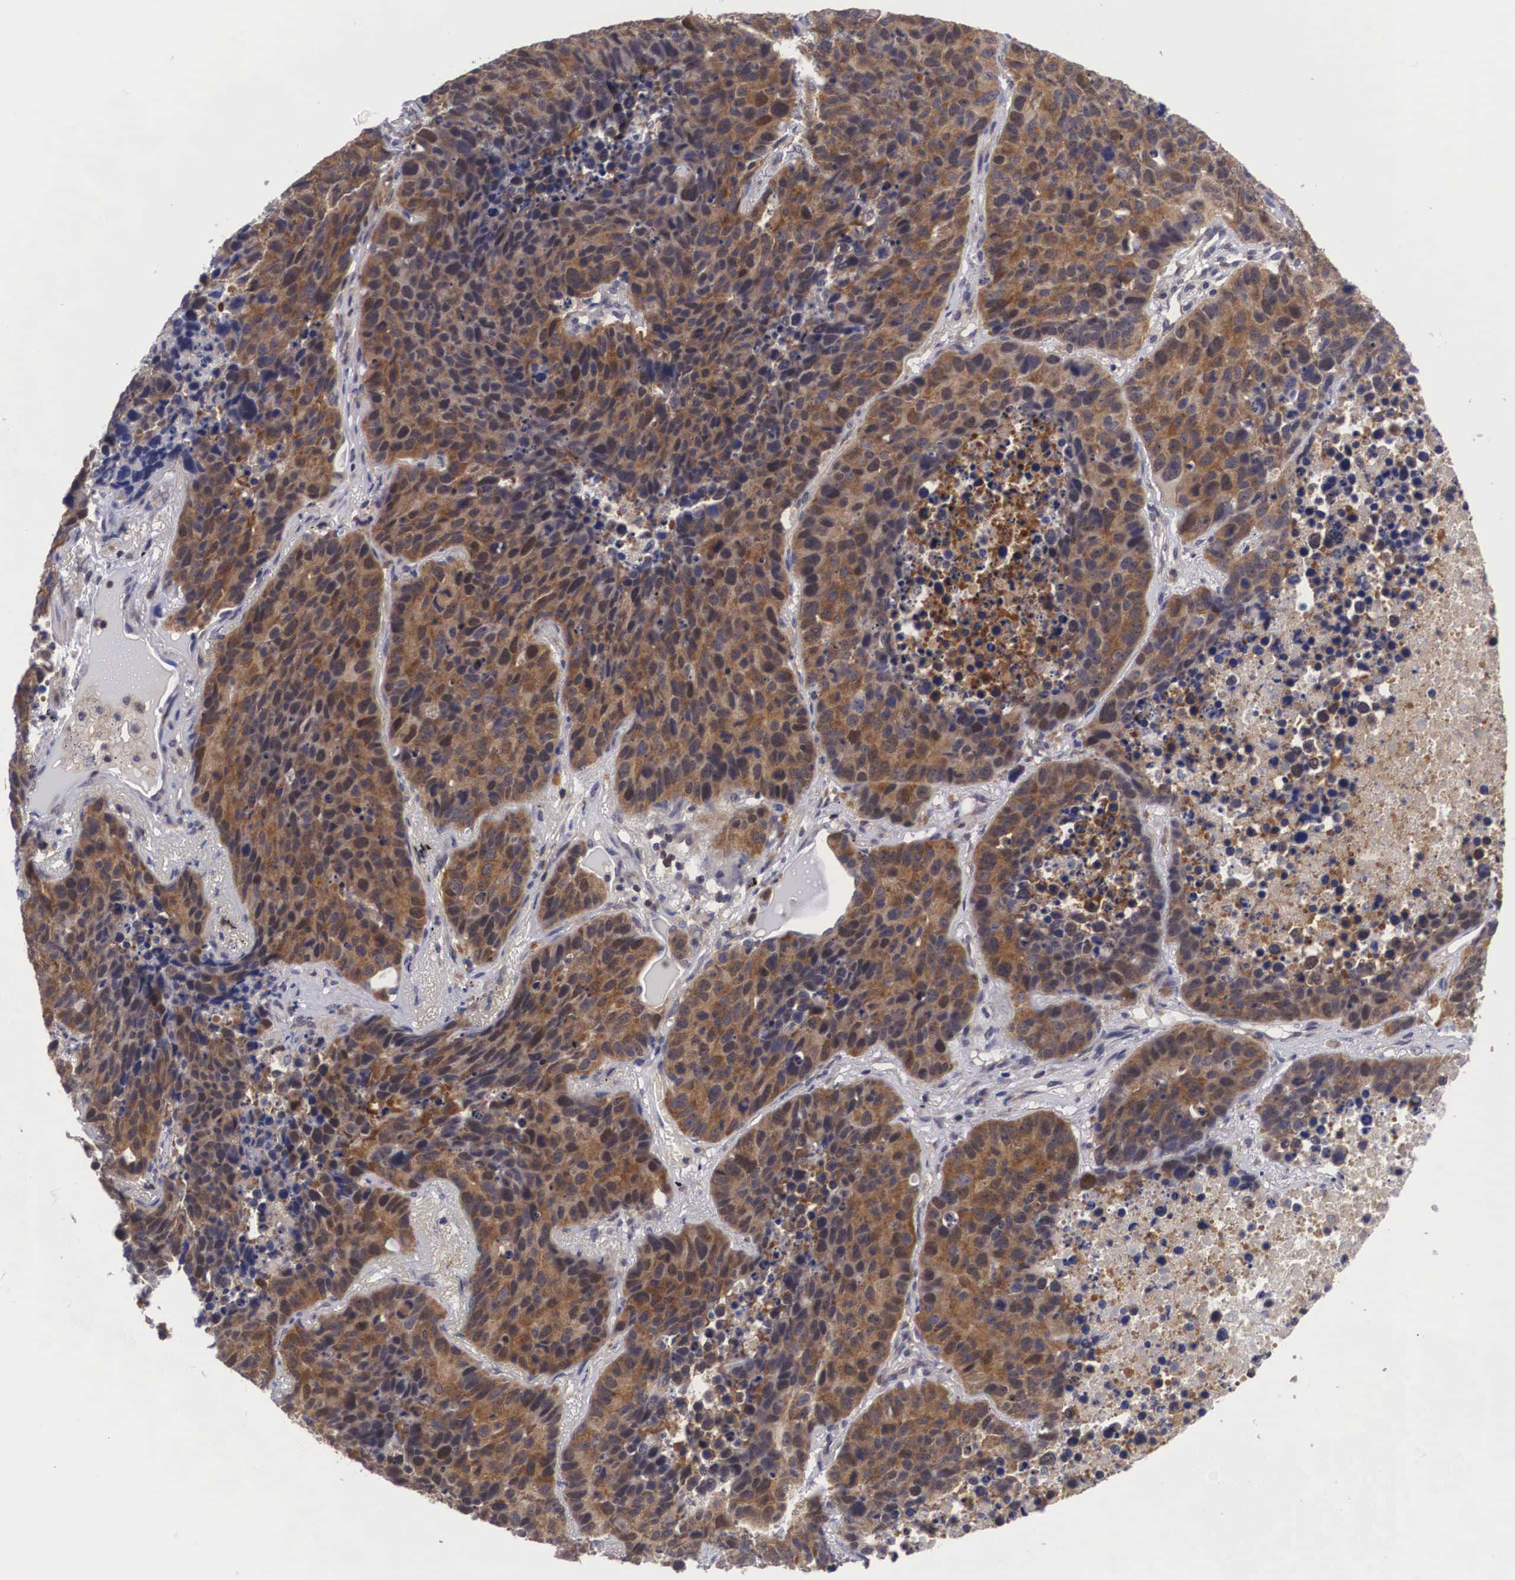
{"staining": {"intensity": "moderate", "quantity": ">75%", "location": "cytoplasmic/membranous,nuclear"}, "tissue": "lung cancer", "cell_type": "Tumor cells", "image_type": "cancer", "snomed": [{"axis": "morphology", "description": "Carcinoid, malignant, NOS"}, {"axis": "topography", "description": "Lung"}], "caption": "Lung malignant carcinoid stained for a protein demonstrates moderate cytoplasmic/membranous and nuclear positivity in tumor cells.", "gene": "ADSL", "patient": {"sex": "male", "age": 60}}